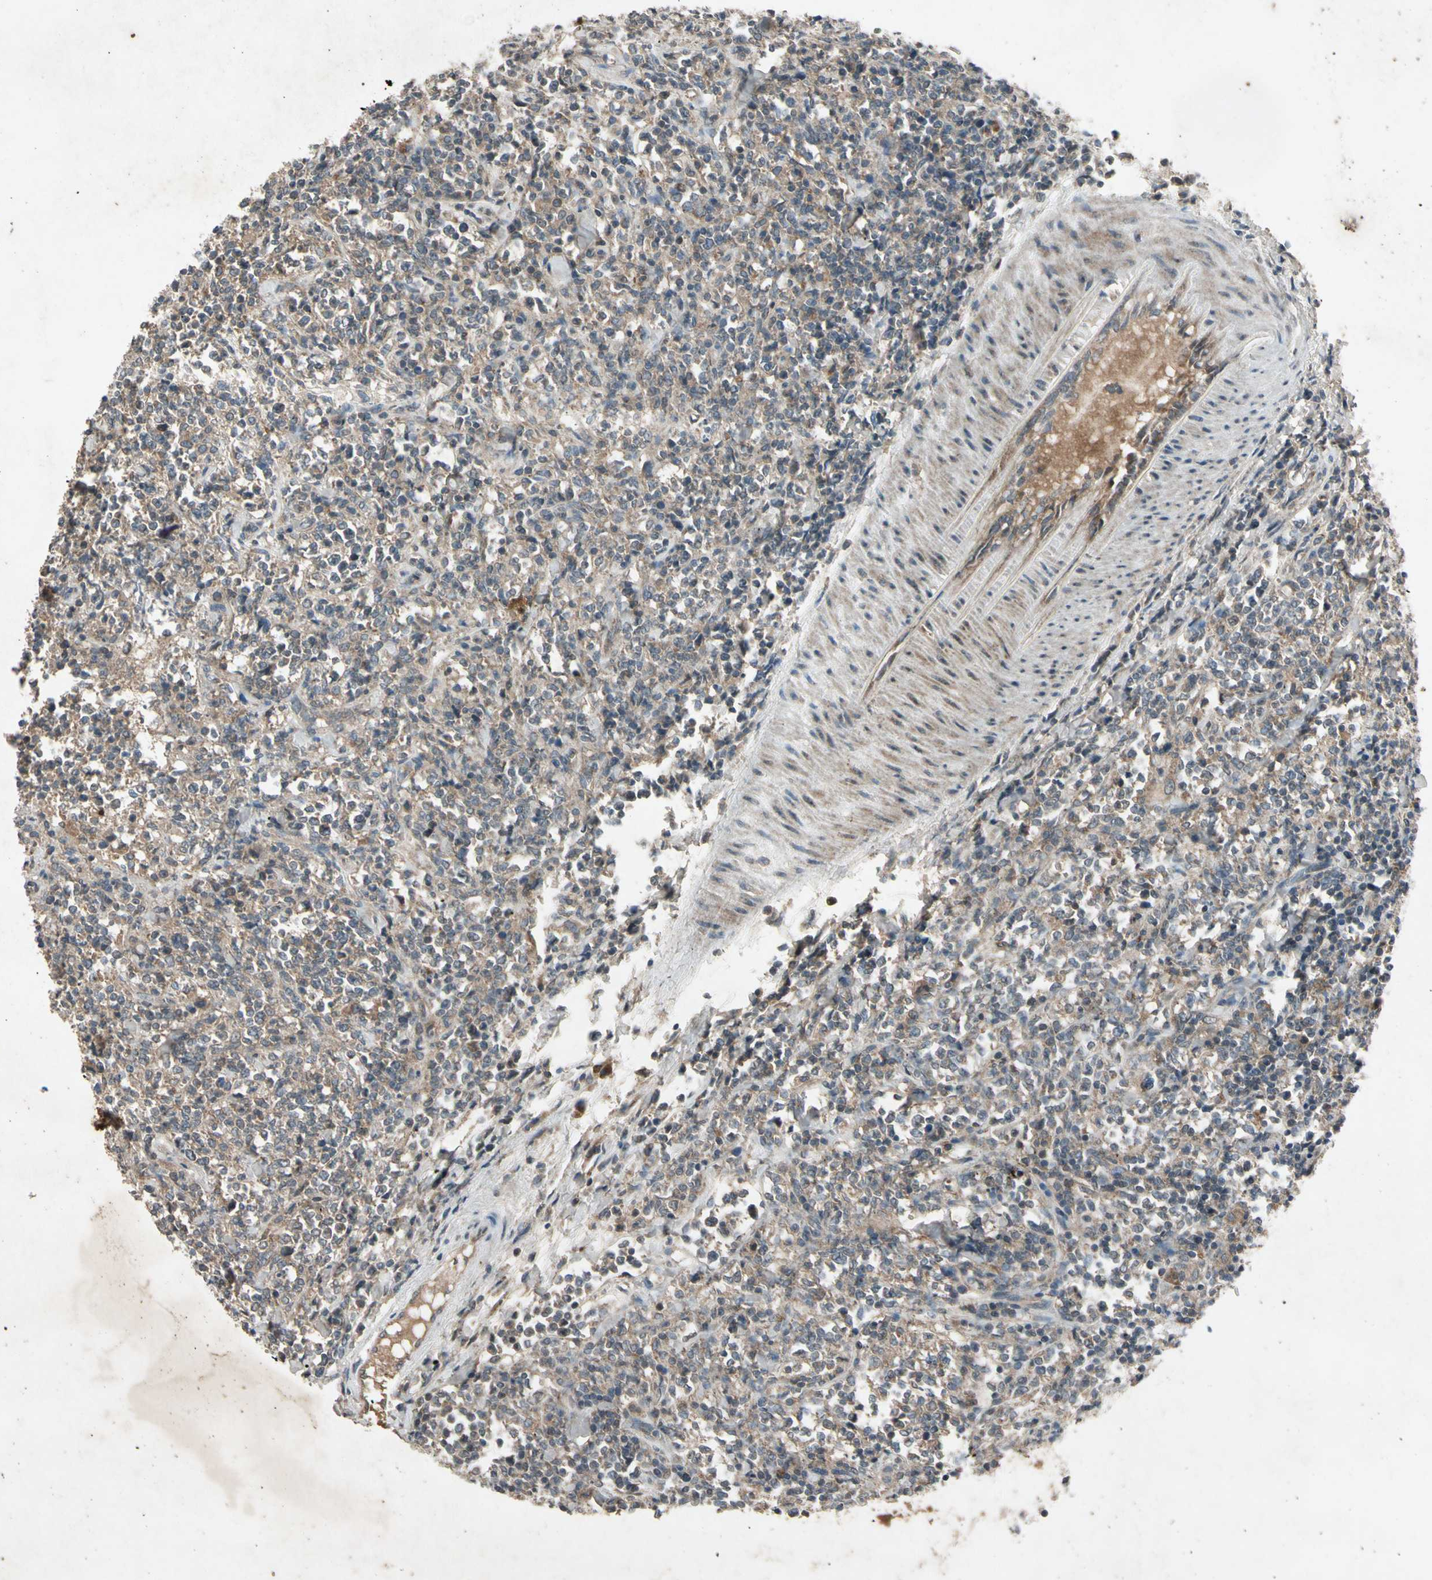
{"staining": {"intensity": "weak", "quantity": "25%-75%", "location": "cytoplasmic/membranous"}, "tissue": "lymphoma", "cell_type": "Tumor cells", "image_type": "cancer", "snomed": [{"axis": "morphology", "description": "Malignant lymphoma, non-Hodgkin's type, High grade"}, {"axis": "topography", "description": "Soft tissue"}], "caption": "Malignant lymphoma, non-Hodgkin's type (high-grade) stained with a protein marker reveals weak staining in tumor cells.", "gene": "GPLD1", "patient": {"sex": "male", "age": 18}}